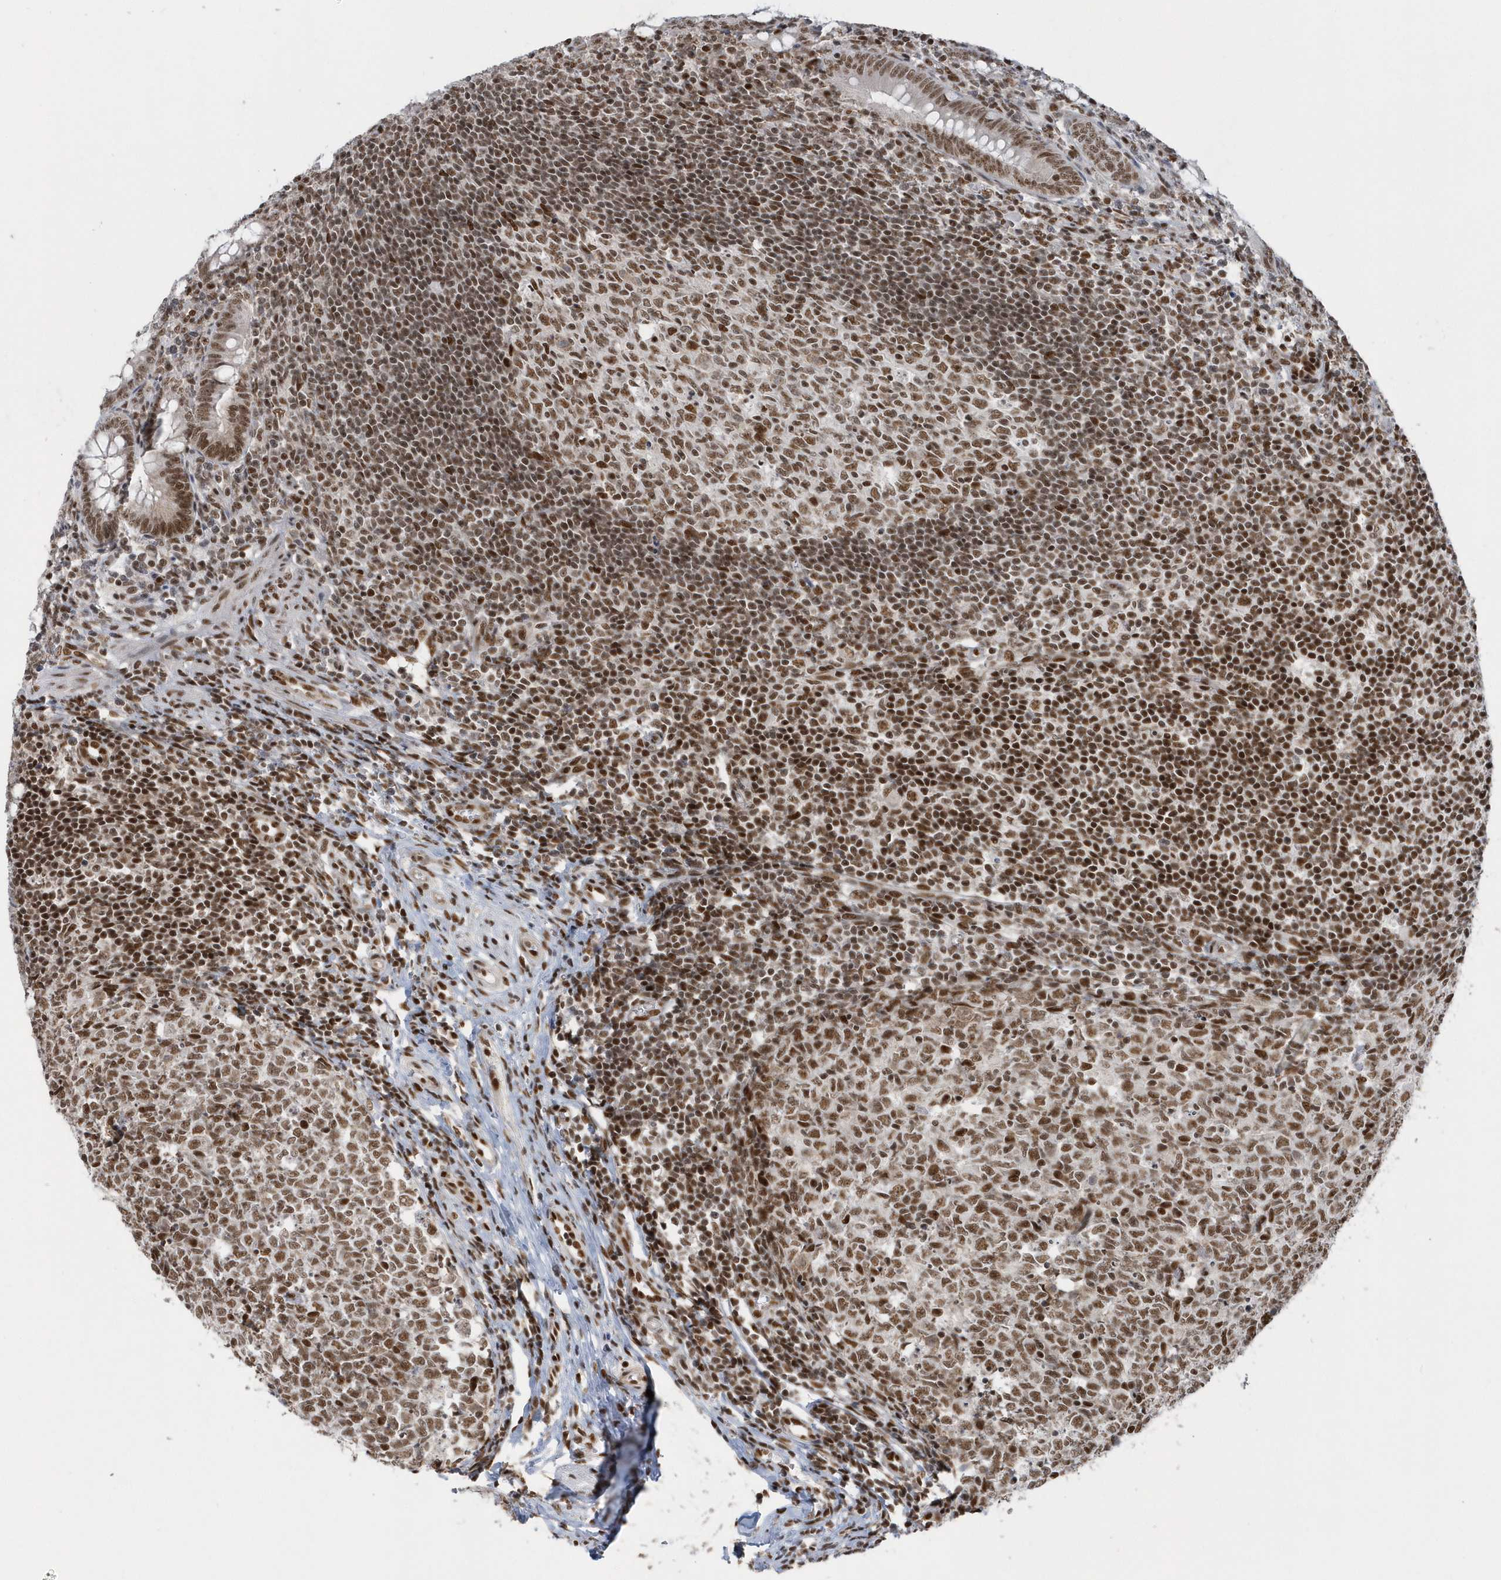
{"staining": {"intensity": "moderate", "quantity": ">75%", "location": "nuclear"}, "tissue": "appendix", "cell_type": "Glandular cells", "image_type": "normal", "snomed": [{"axis": "morphology", "description": "Normal tissue, NOS"}, {"axis": "topography", "description": "Appendix"}], "caption": "Protein expression analysis of unremarkable appendix displays moderate nuclear staining in approximately >75% of glandular cells. (Stains: DAB in brown, nuclei in blue, Microscopy: brightfield microscopy at high magnification).", "gene": "SEPHS1", "patient": {"sex": "male", "age": 14}}